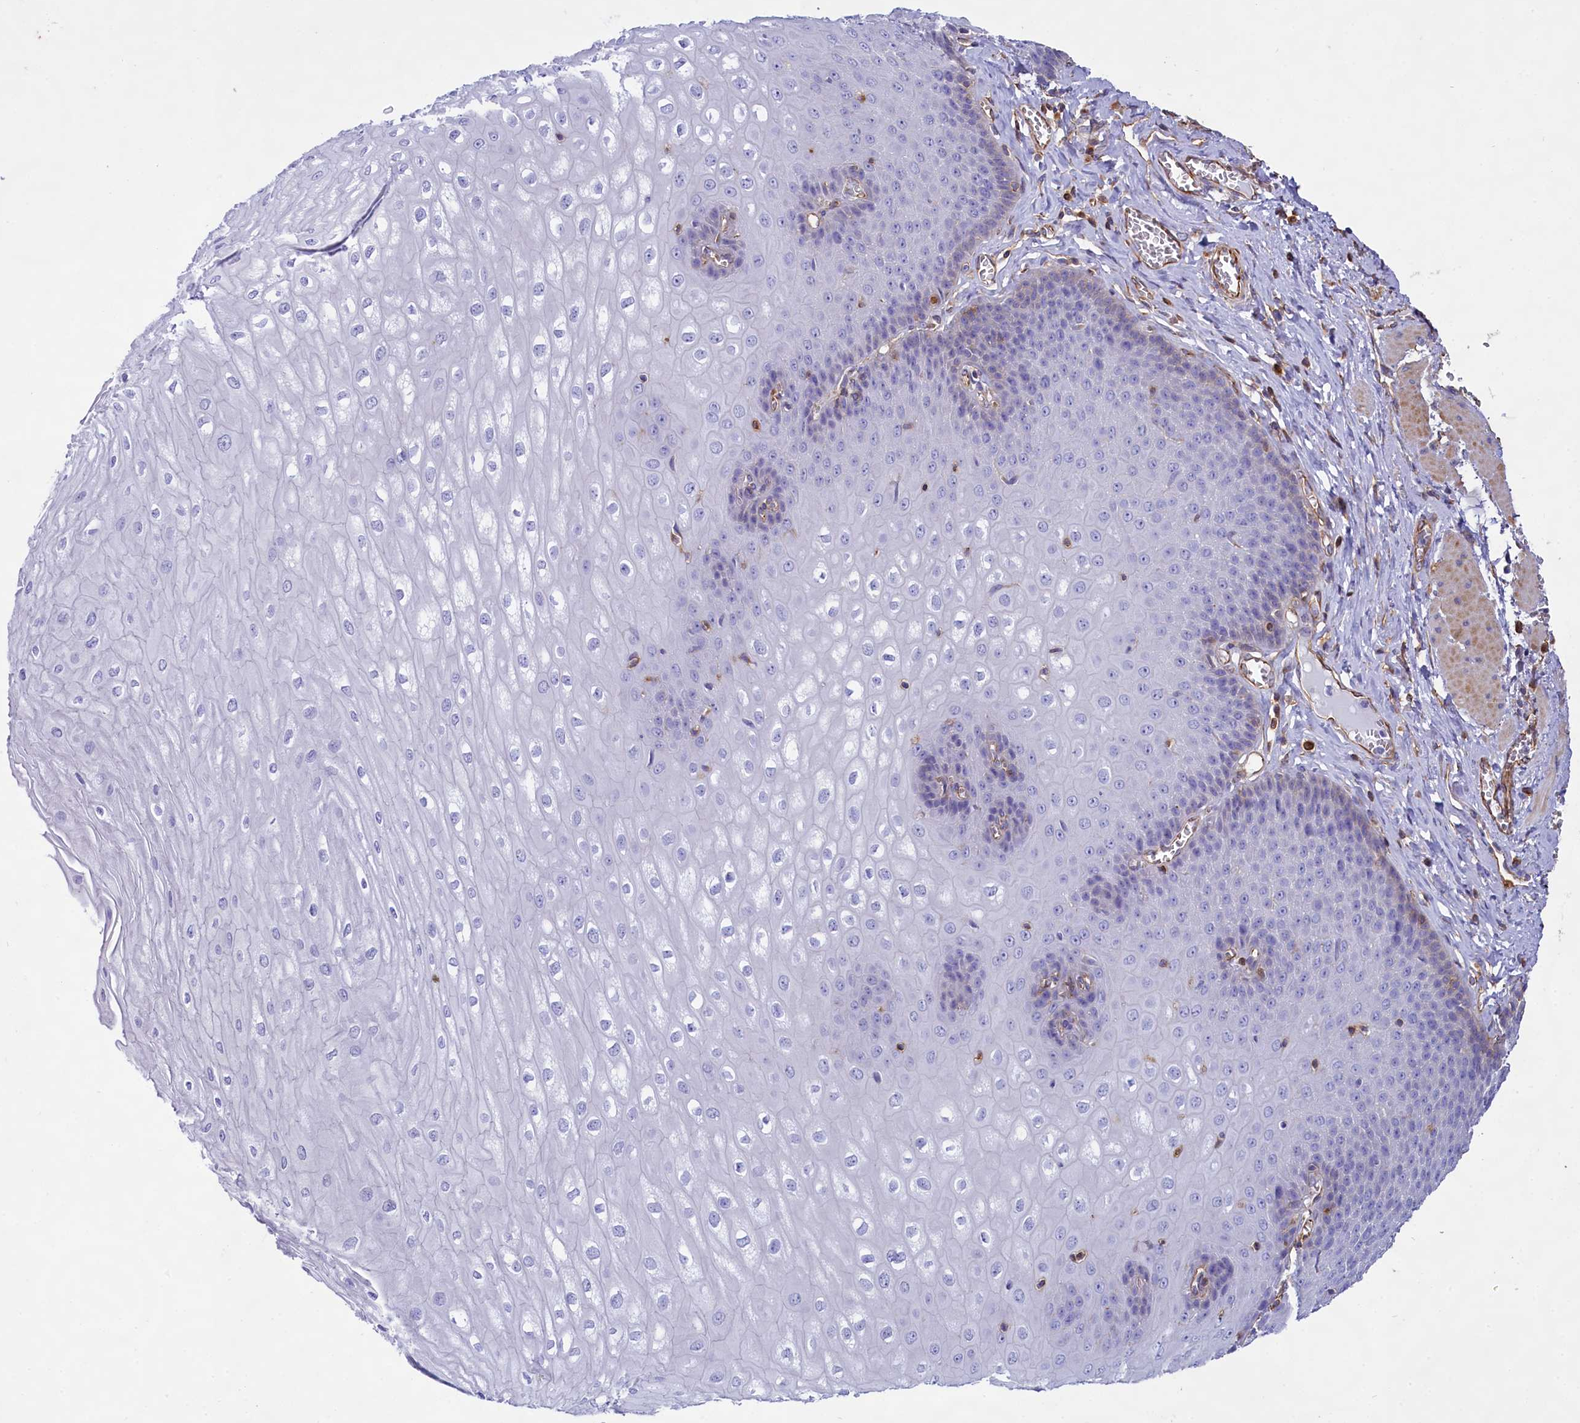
{"staining": {"intensity": "negative", "quantity": "none", "location": "none"}, "tissue": "esophagus", "cell_type": "Squamous epithelial cells", "image_type": "normal", "snomed": [{"axis": "morphology", "description": "Normal tissue, NOS"}, {"axis": "topography", "description": "Esophagus"}], "caption": "The micrograph demonstrates no staining of squamous epithelial cells in benign esophagus. (DAB IHC, high magnification).", "gene": "CD99", "patient": {"sex": "male", "age": 60}}